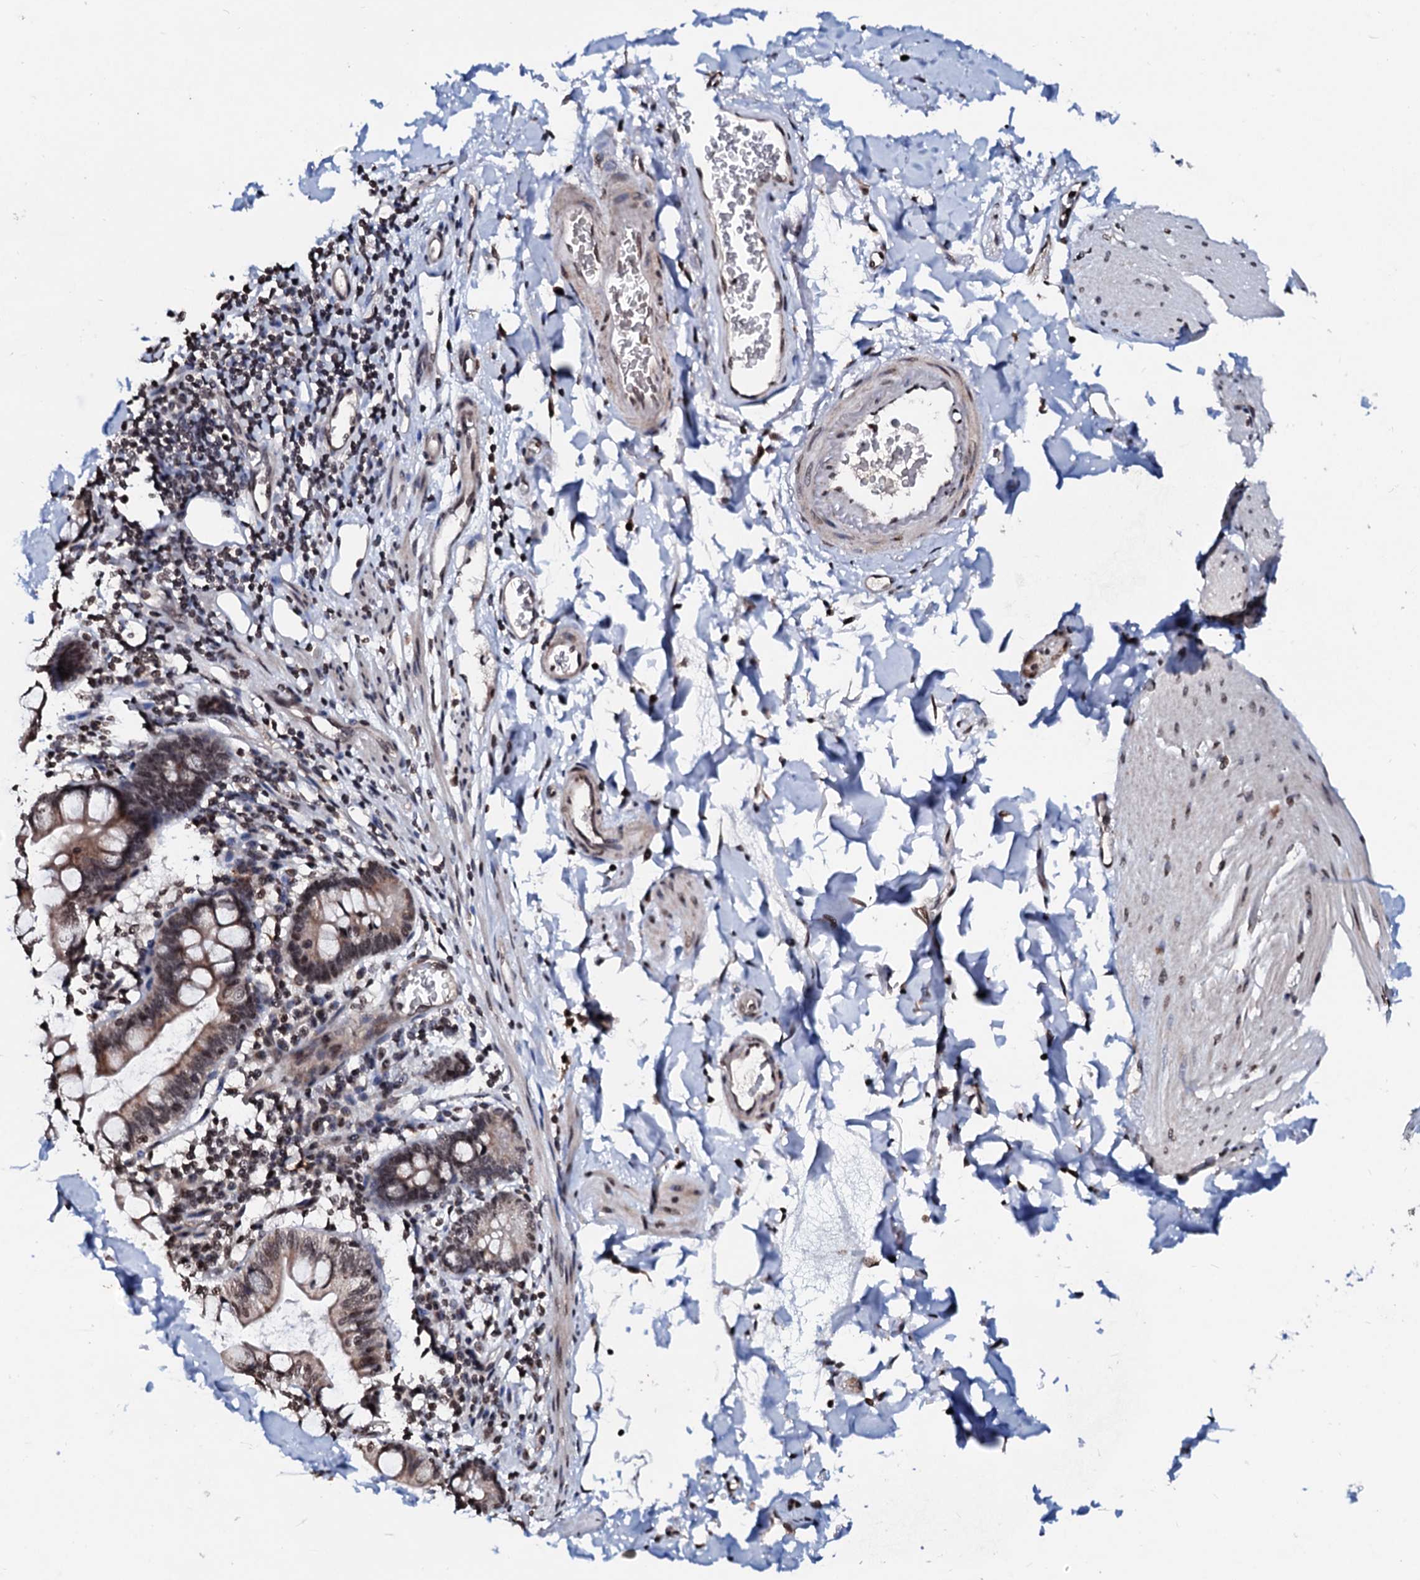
{"staining": {"intensity": "weak", "quantity": ">75%", "location": "nuclear"}, "tissue": "smooth muscle", "cell_type": "Smooth muscle cells", "image_type": "normal", "snomed": [{"axis": "morphology", "description": "Normal tissue, NOS"}, {"axis": "topography", "description": "Smooth muscle"}, {"axis": "topography", "description": "Small intestine"}], "caption": "Protein staining of normal smooth muscle demonstrates weak nuclear expression in about >75% of smooth muscle cells. The protein of interest is stained brown, and the nuclei are stained in blue (DAB IHC with brightfield microscopy, high magnification).", "gene": "LSM11", "patient": {"sex": "female", "age": 84}}